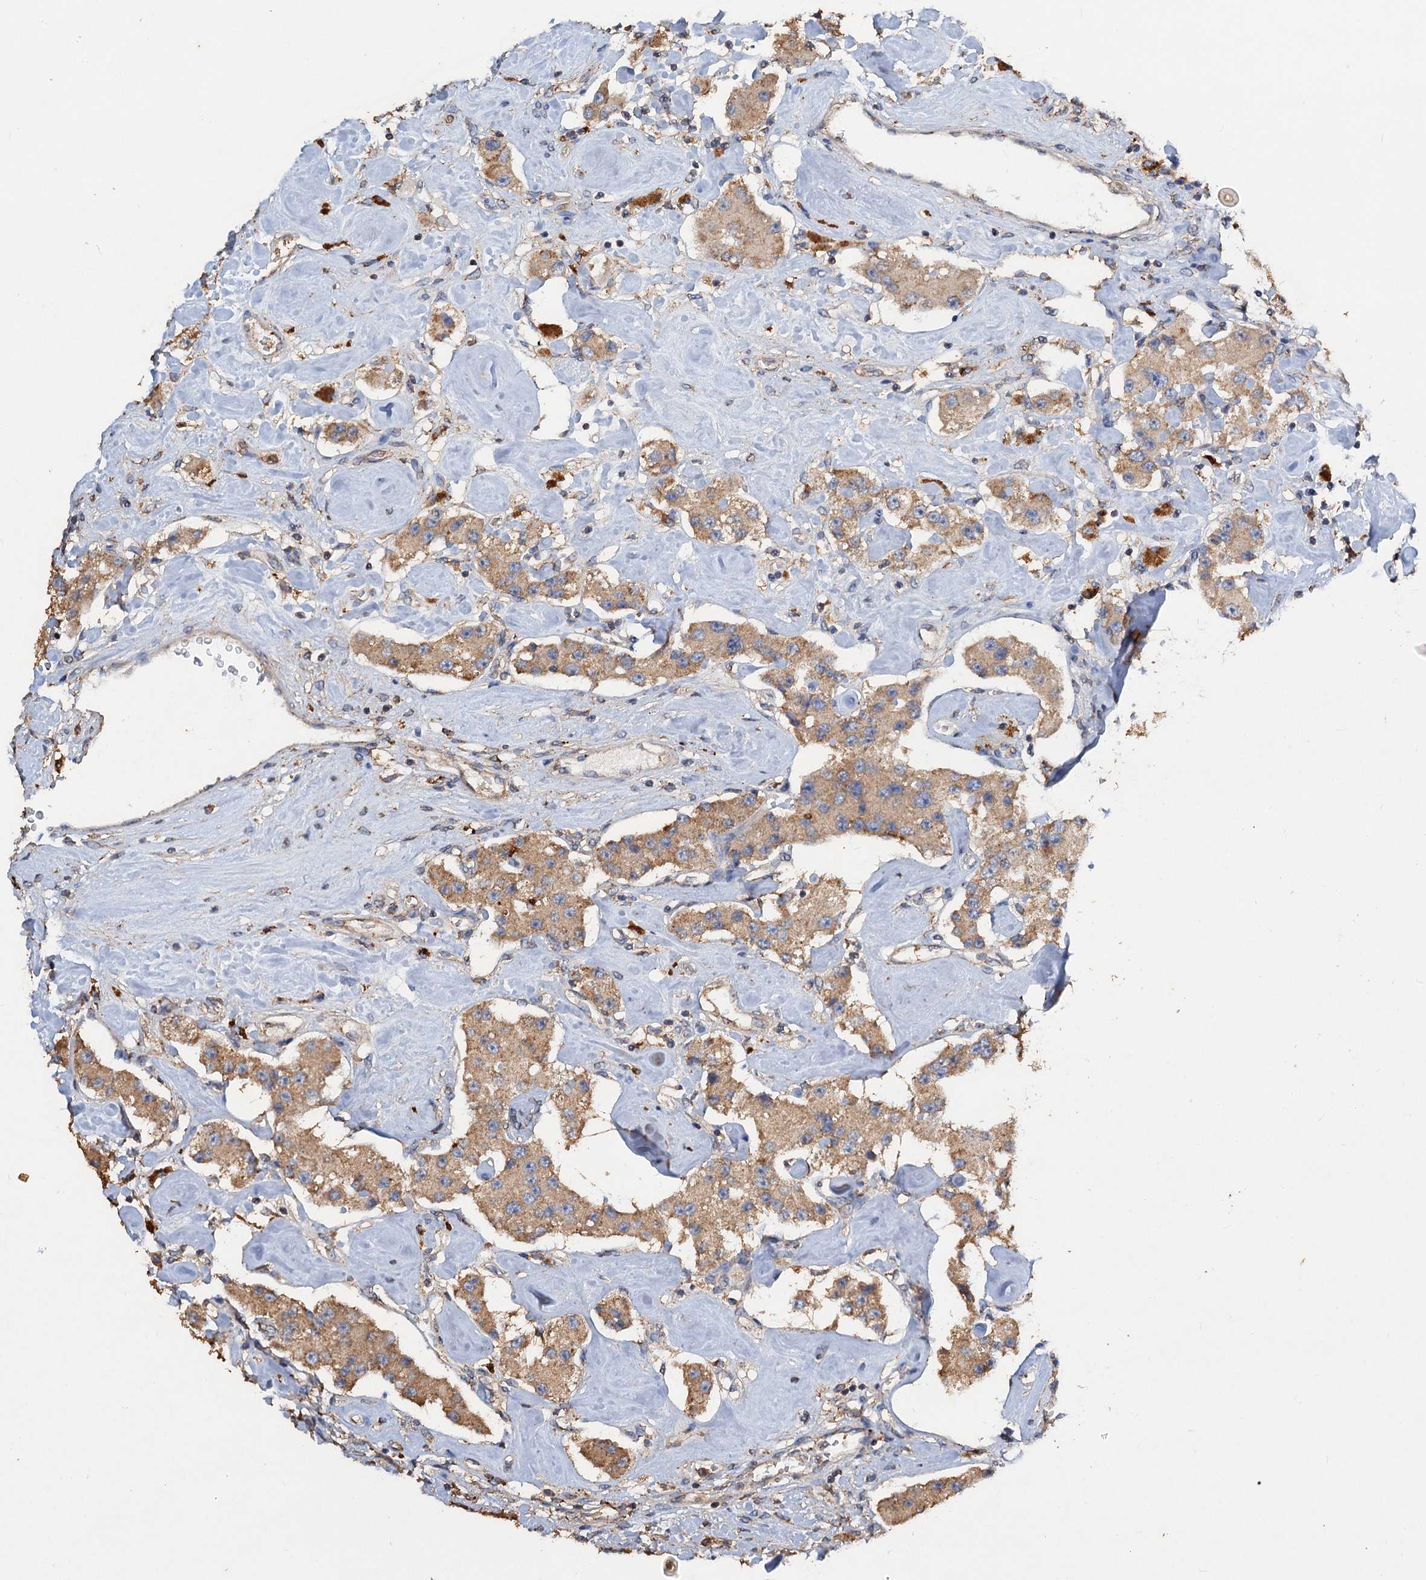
{"staining": {"intensity": "weak", "quantity": ">75%", "location": "cytoplasmic/membranous"}, "tissue": "carcinoid", "cell_type": "Tumor cells", "image_type": "cancer", "snomed": [{"axis": "morphology", "description": "Carcinoid, malignant, NOS"}, {"axis": "topography", "description": "Pancreas"}], "caption": "Protein analysis of carcinoid tissue displays weak cytoplasmic/membranous expression in approximately >75% of tumor cells.", "gene": "SCUBE3", "patient": {"sex": "male", "age": 41}}